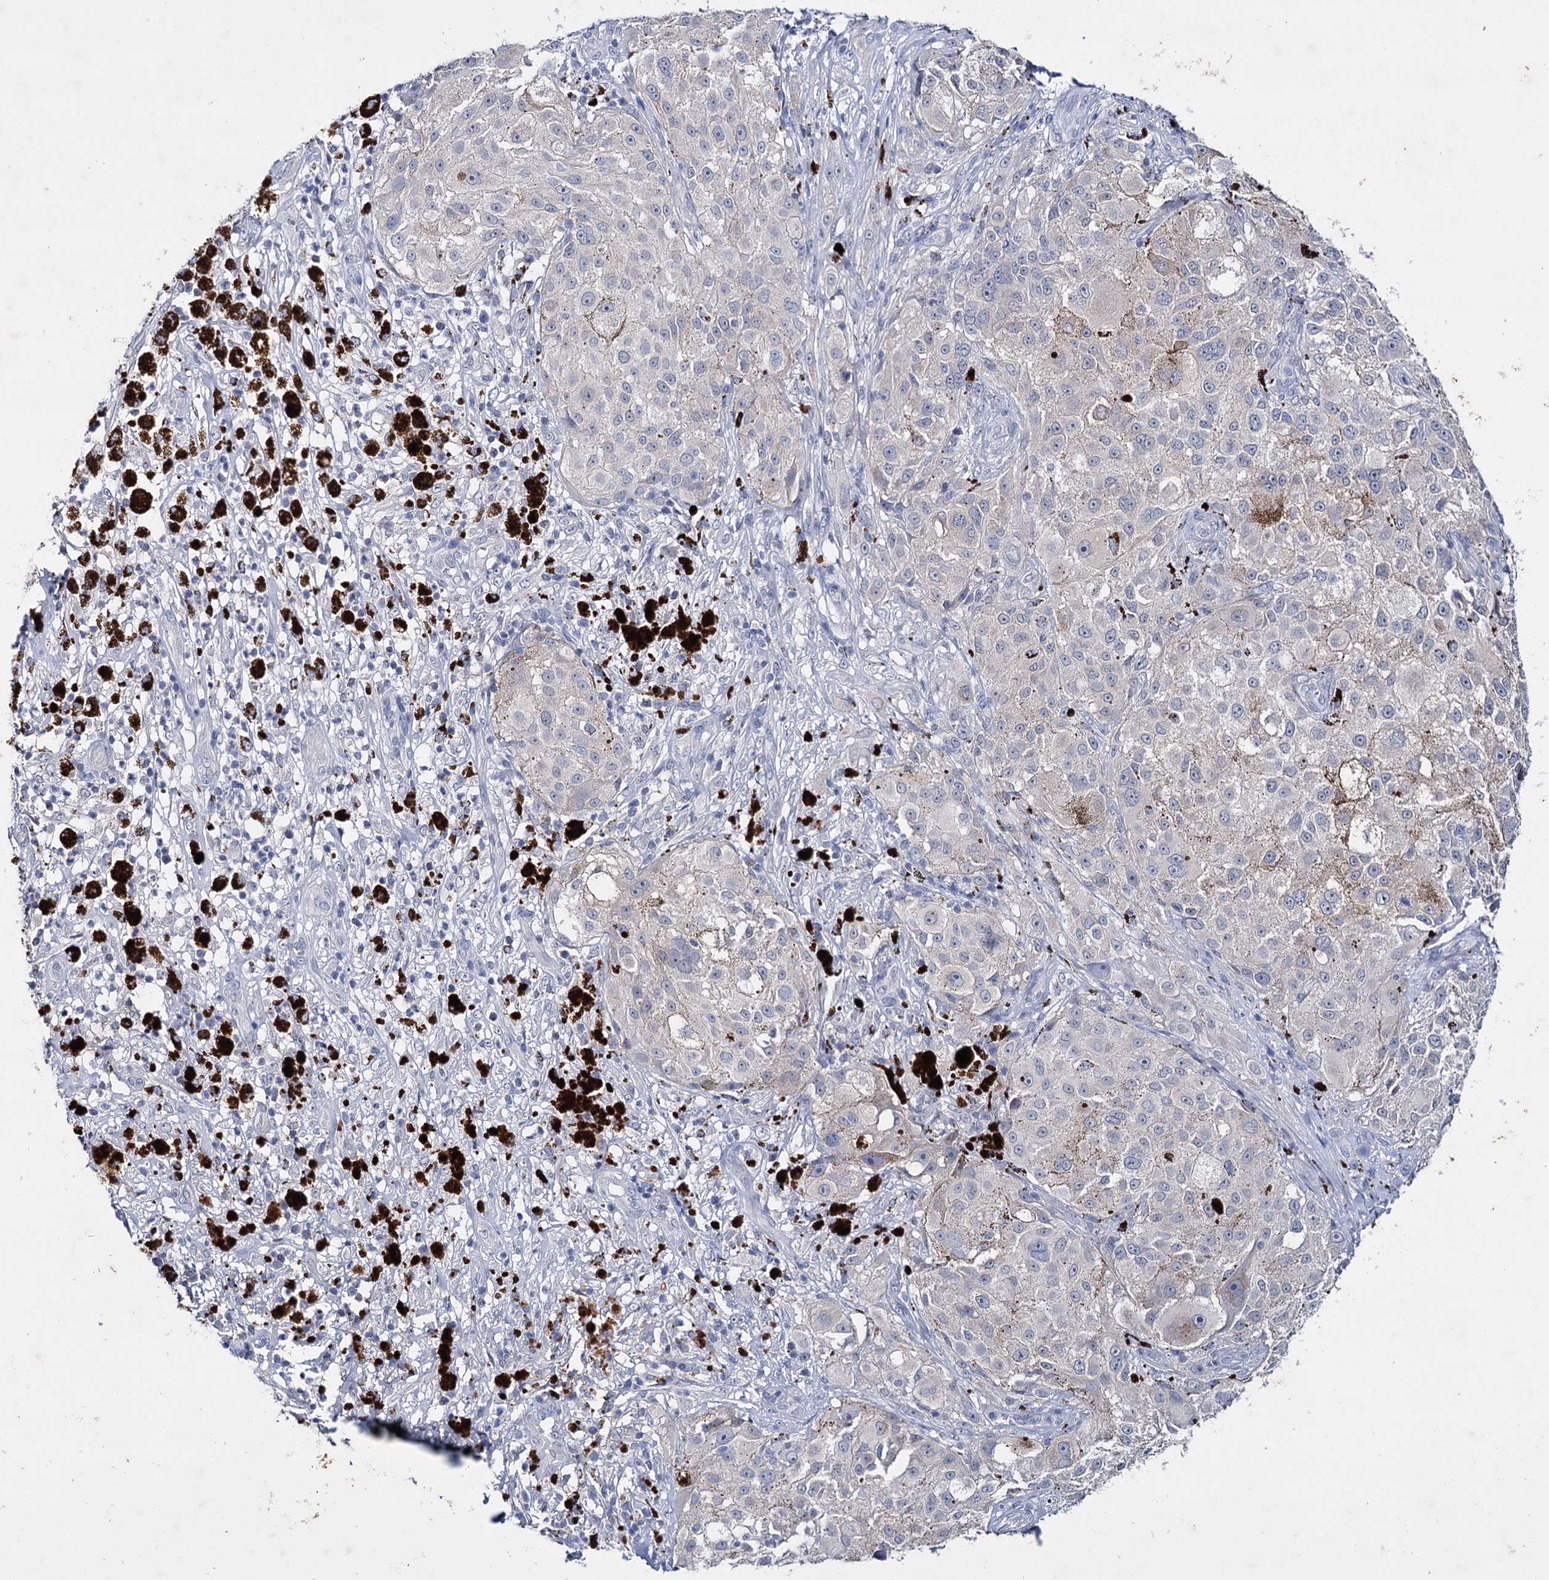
{"staining": {"intensity": "negative", "quantity": "none", "location": "none"}, "tissue": "melanoma", "cell_type": "Tumor cells", "image_type": "cancer", "snomed": [{"axis": "morphology", "description": "Necrosis, NOS"}, {"axis": "morphology", "description": "Malignant melanoma, NOS"}, {"axis": "topography", "description": "Skin"}], "caption": "The histopathology image displays no significant positivity in tumor cells of melanoma.", "gene": "LYZL4", "patient": {"sex": "female", "age": 87}}